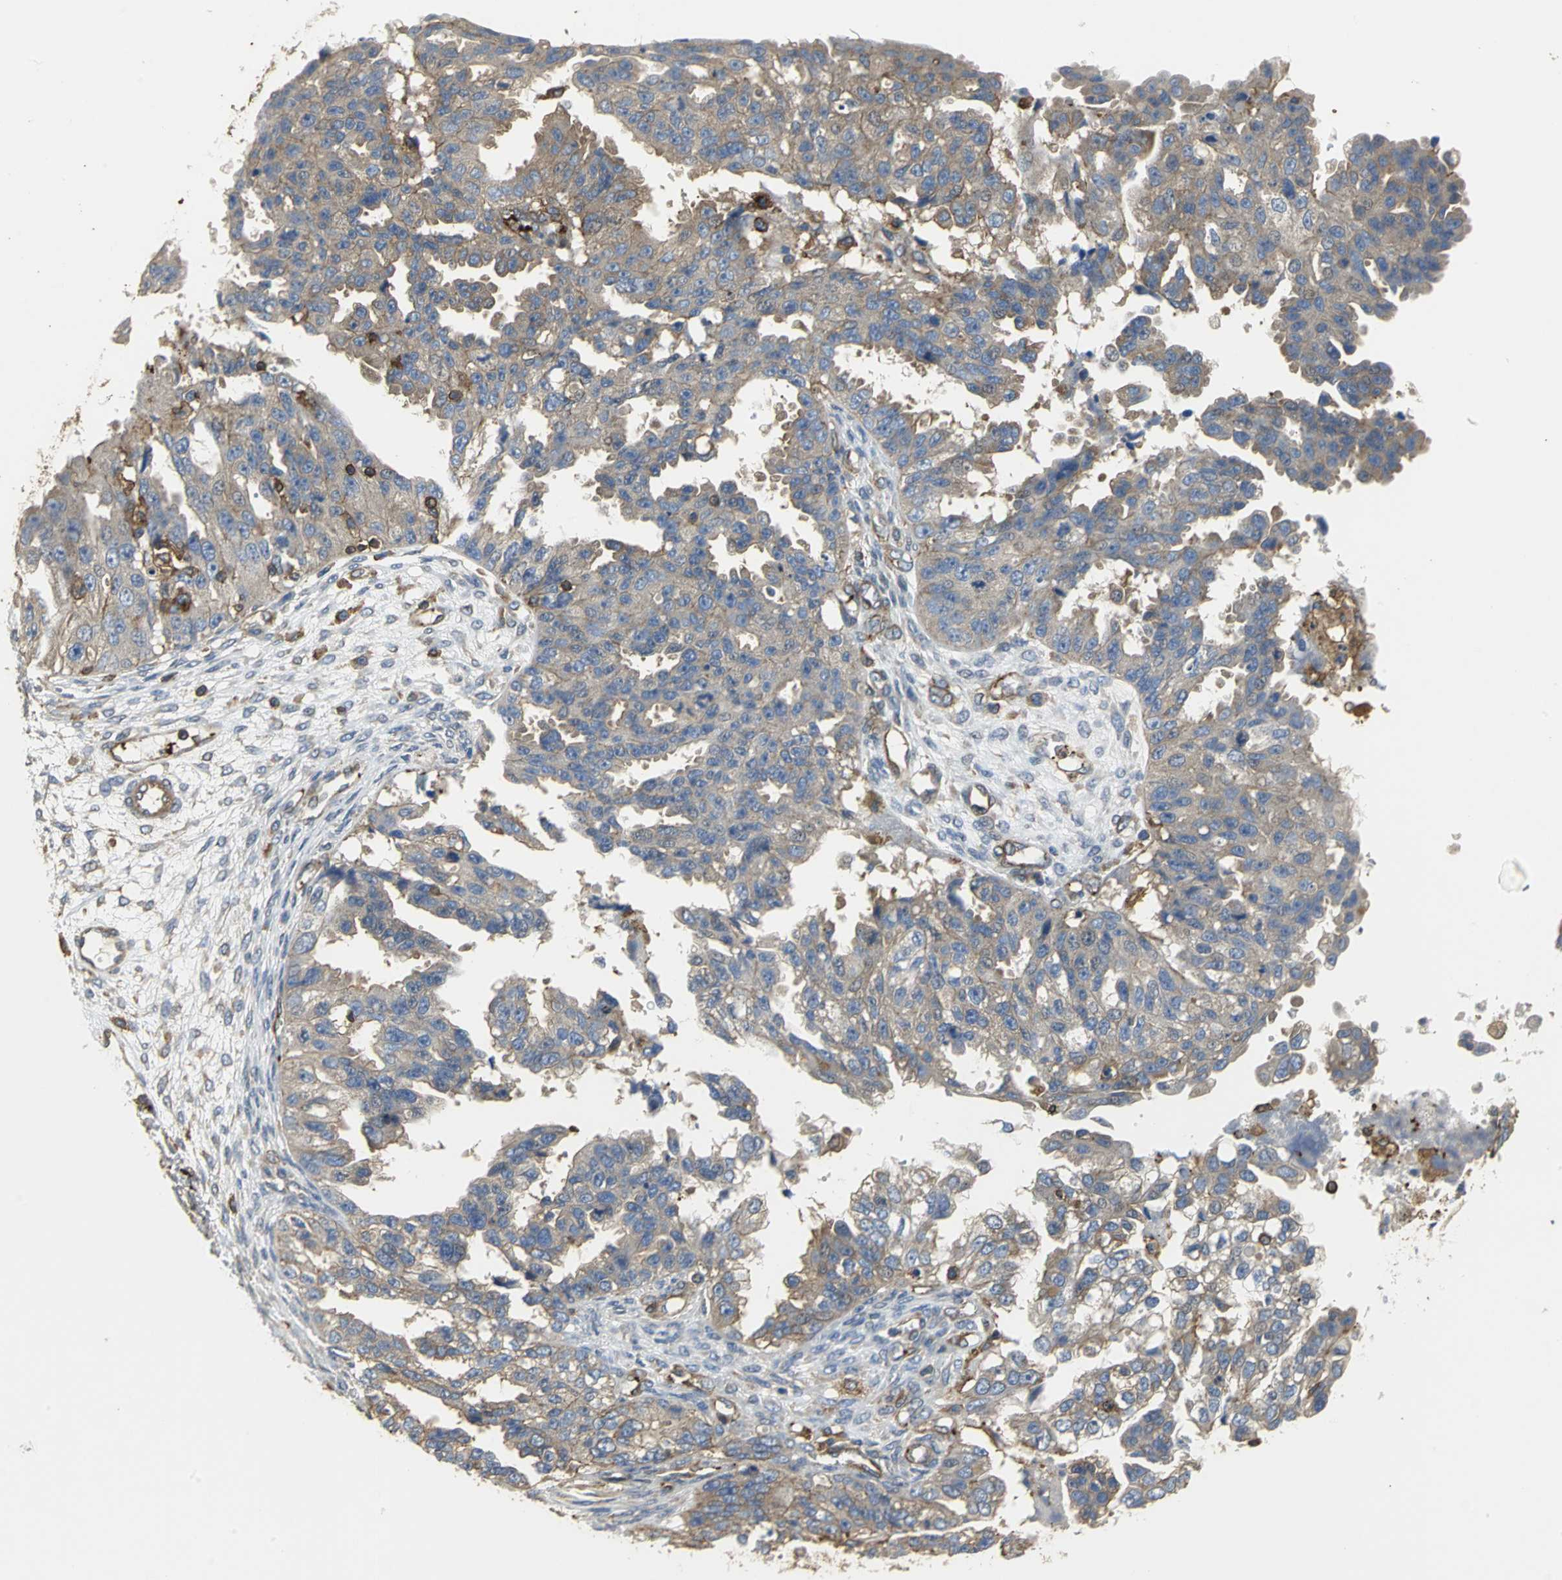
{"staining": {"intensity": "weak", "quantity": ">75%", "location": "cytoplasmic/membranous"}, "tissue": "ovarian cancer", "cell_type": "Tumor cells", "image_type": "cancer", "snomed": [{"axis": "morphology", "description": "Cystadenocarcinoma, serous, NOS"}, {"axis": "topography", "description": "Ovary"}], "caption": "Ovarian cancer stained with a brown dye displays weak cytoplasmic/membranous positive staining in about >75% of tumor cells.", "gene": "TLN1", "patient": {"sex": "female", "age": 58}}